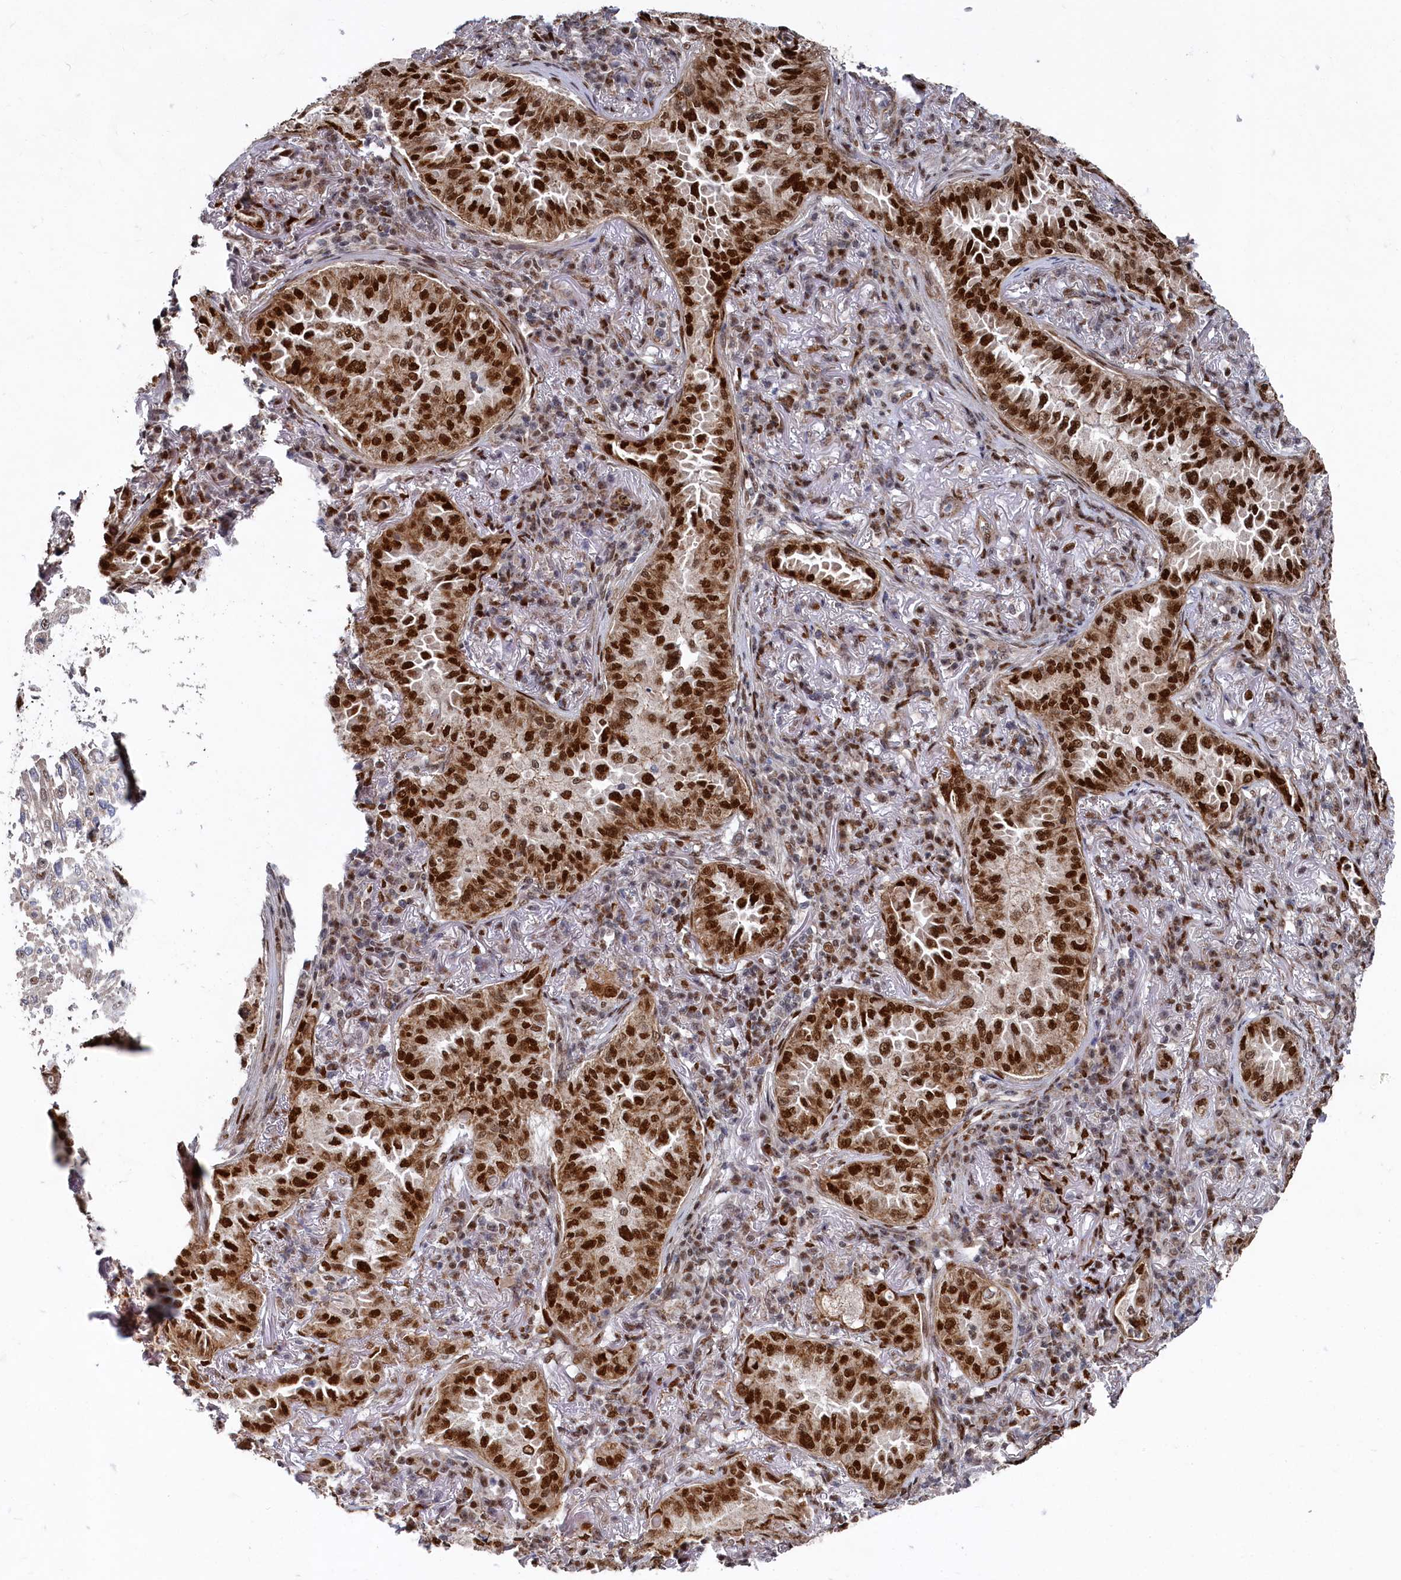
{"staining": {"intensity": "strong", "quantity": ">75%", "location": "nuclear"}, "tissue": "lung cancer", "cell_type": "Tumor cells", "image_type": "cancer", "snomed": [{"axis": "morphology", "description": "Adenocarcinoma, NOS"}, {"axis": "topography", "description": "Lung"}], "caption": "DAB (3,3'-diaminobenzidine) immunohistochemical staining of human lung cancer demonstrates strong nuclear protein staining in approximately >75% of tumor cells.", "gene": "BUB3", "patient": {"sex": "female", "age": 69}}